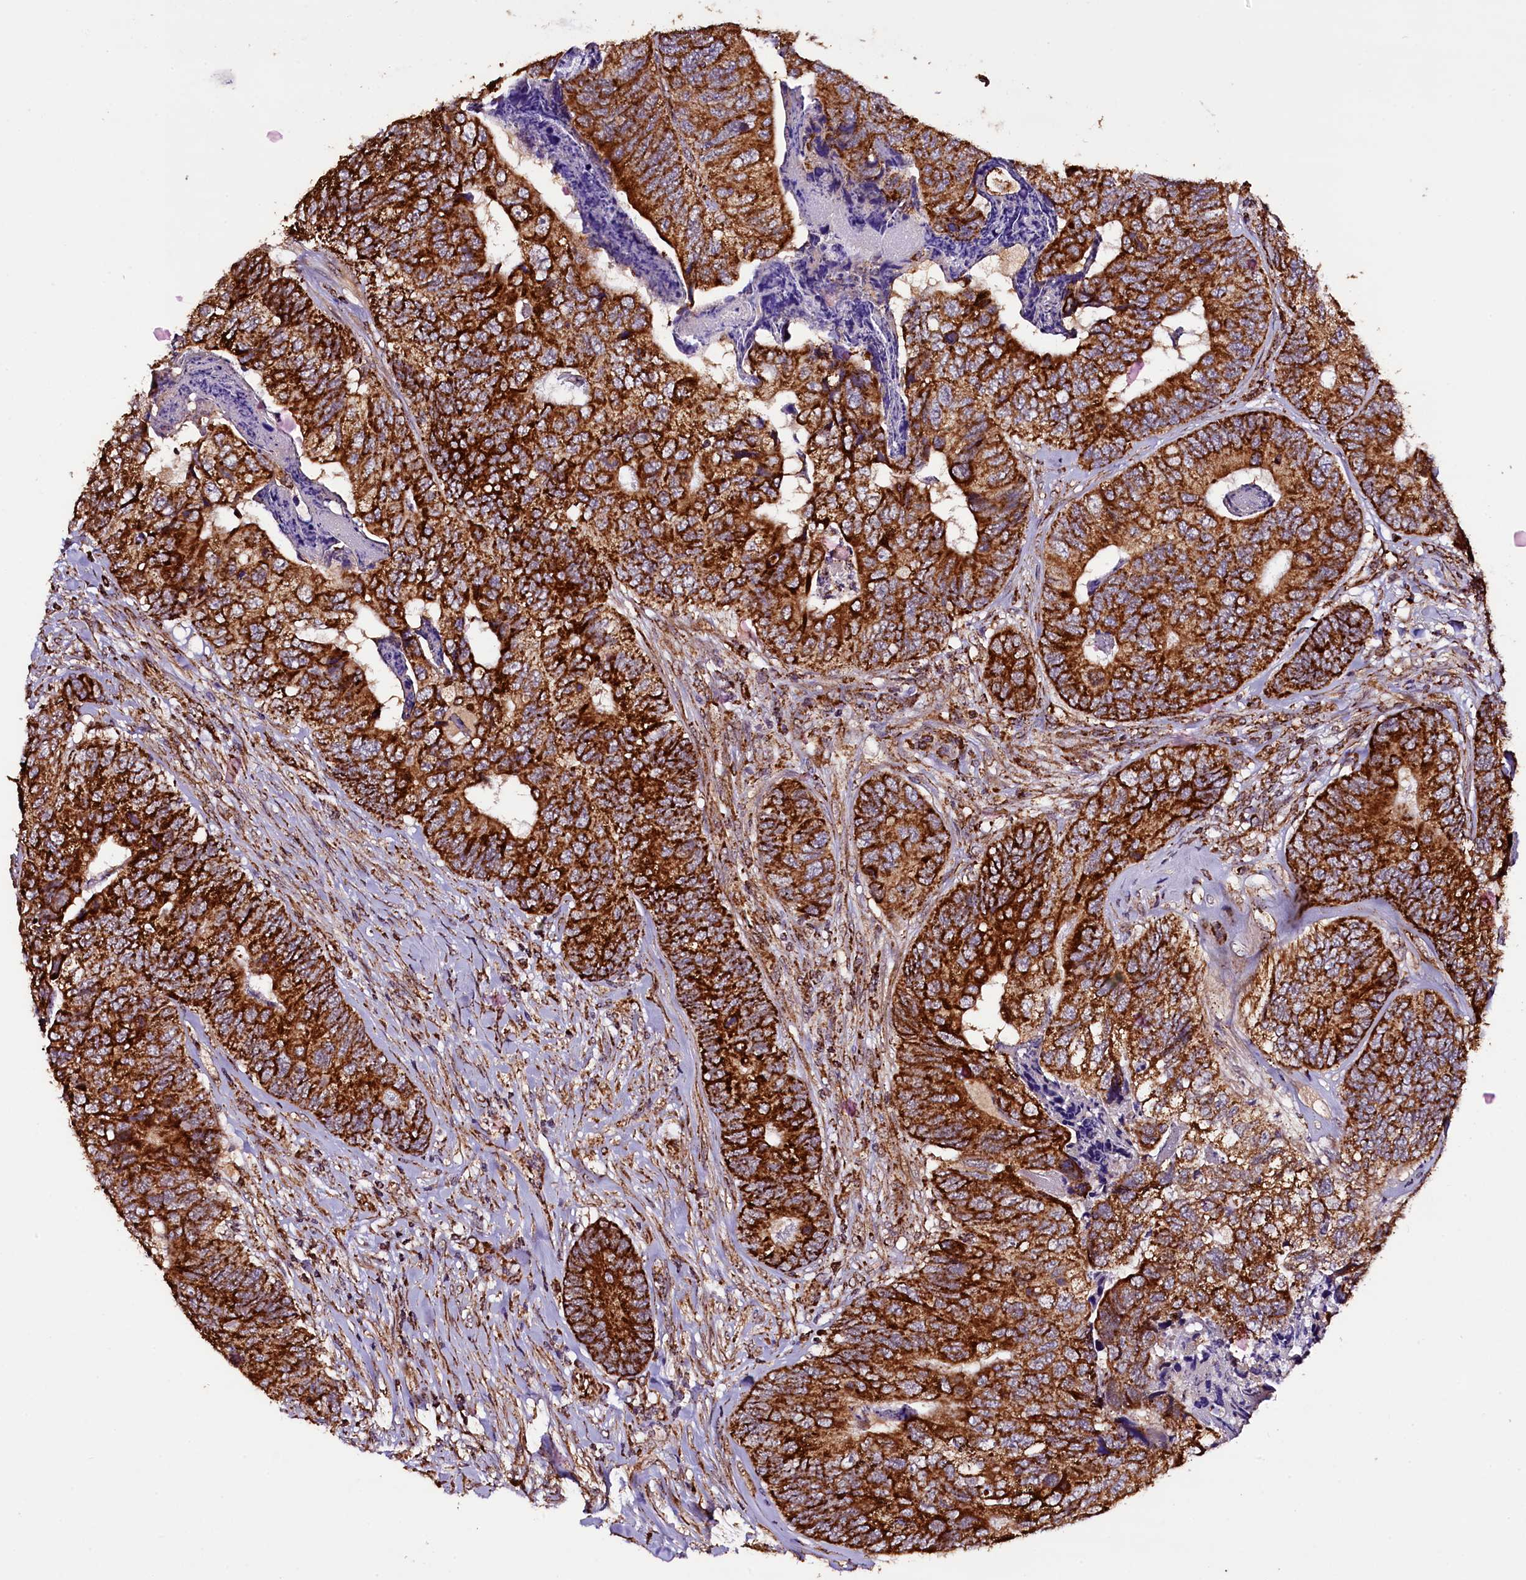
{"staining": {"intensity": "strong", "quantity": ">75%", "location": "cytoplasmic/membranous"}, "tissue": "colorectal cancer", "cell_type": "Tumor cells", "image_type": "cancer", "snomed": [{"axis": "morphology", "description": "Adenocarcinoma, NOS"}, {"axis": "topography", "description": "Colon"}], "caption": "Colorectal adenocarcinoma stained with a brown dye exhibits strong cytoplasmic/membranous positive positivity in approximately >75% of tumor cells.", "gene": "KLC2", "patient": {"sex": "female", "age": 67}}